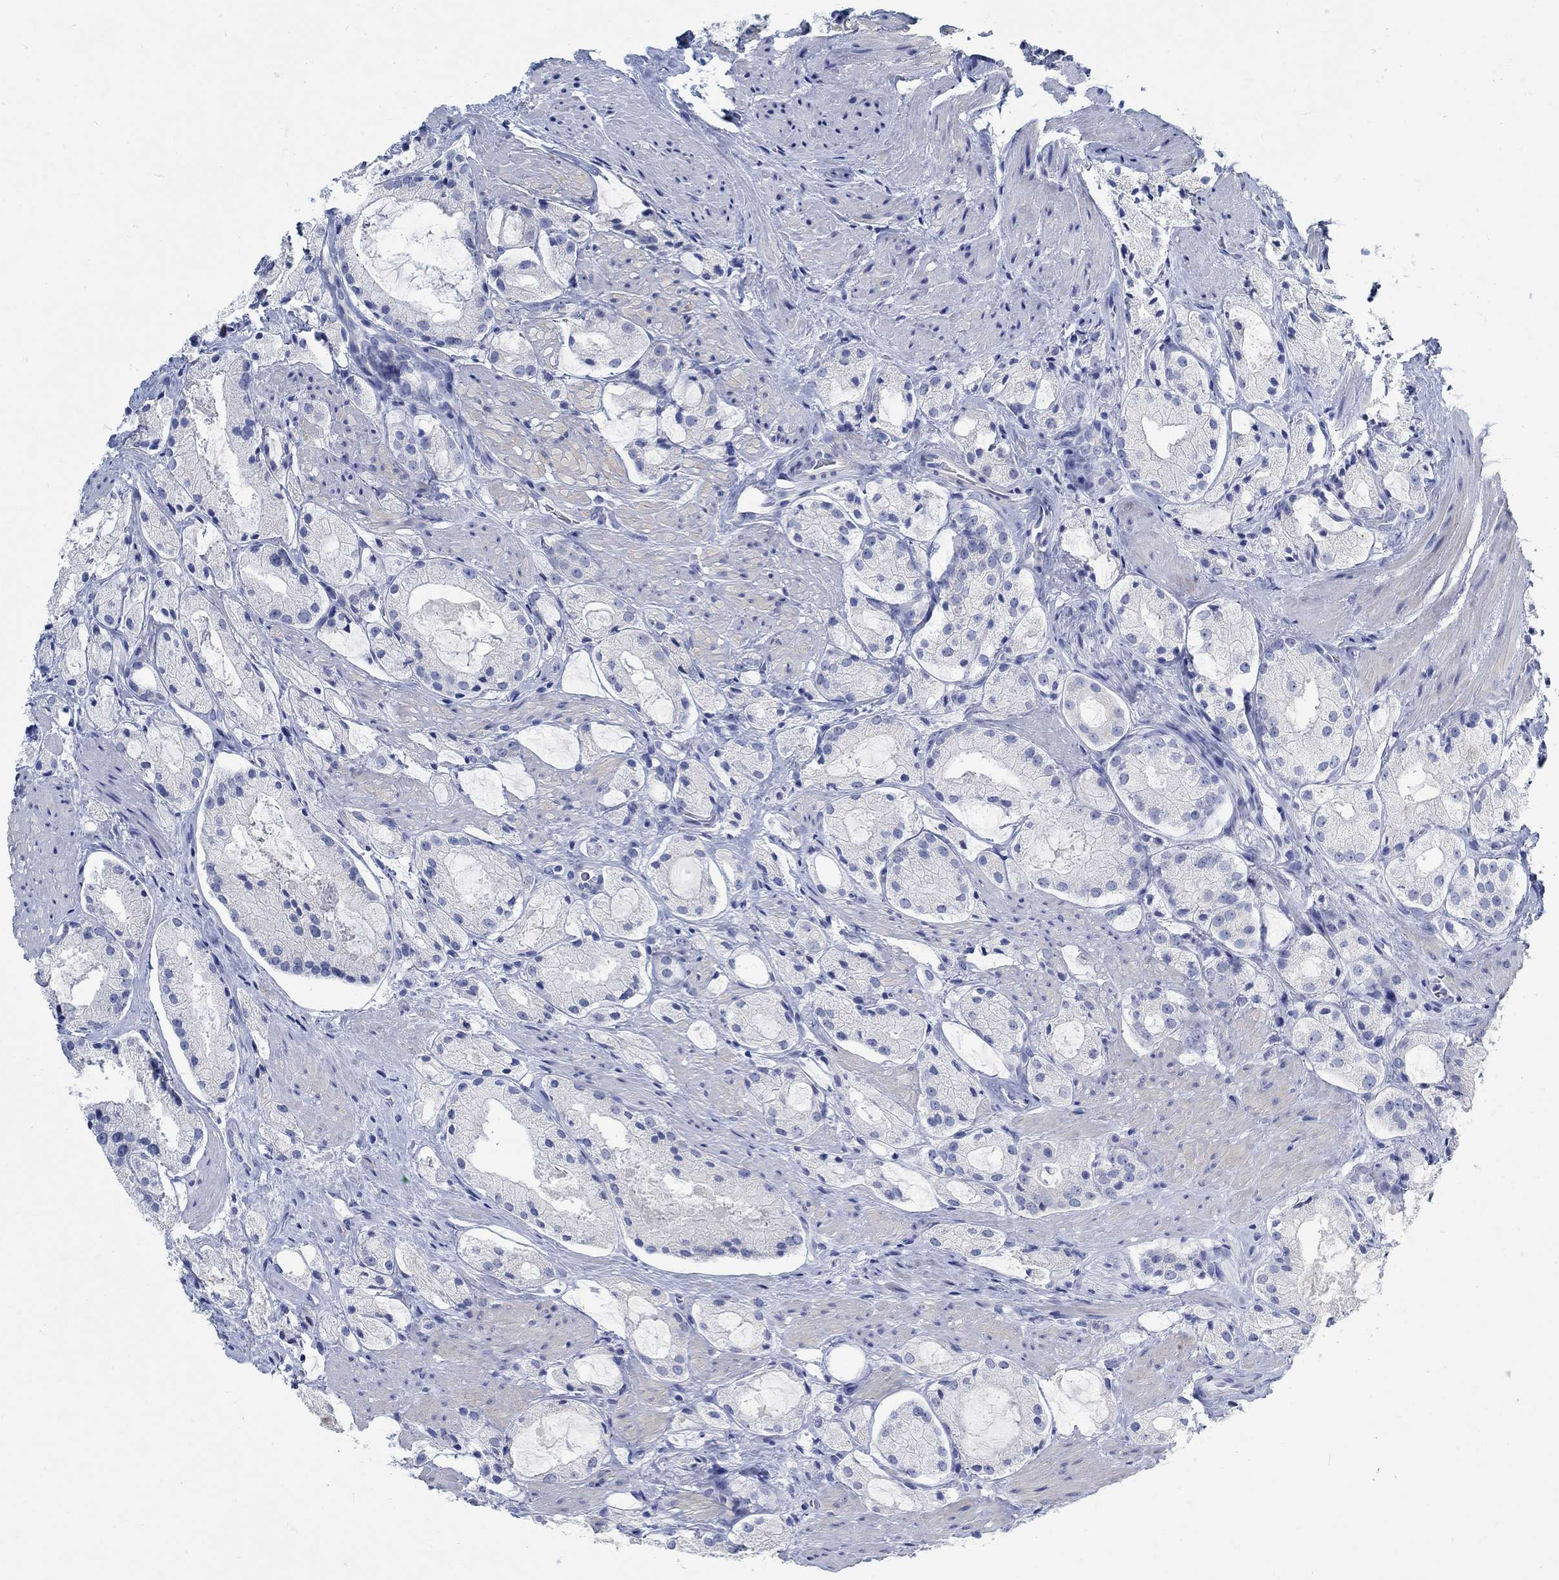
{"staining": {"intensity": "negative", "quantity": "none", "location": "none"}, "tissue": "prostate cancer", "cell_type": "Tumor cells", "image_type": "cancer", "snomed": [{"axis": "morphology", "description": "Adenocarcinoma, NOS"}, {"axis": "morphology", "description": "Adenocarcinoma, High grade"}, {"axis": "topography", "description": "Prostate"}], "caption": "A high-resolution histopathology image shows immunohistochemistry staining of adenocarcinoma (high-grade) (prostate), which reveals no significant positivity in tumor cells.", "gene": "RBM20", "patient": {"sex": "male", "age": 64}}